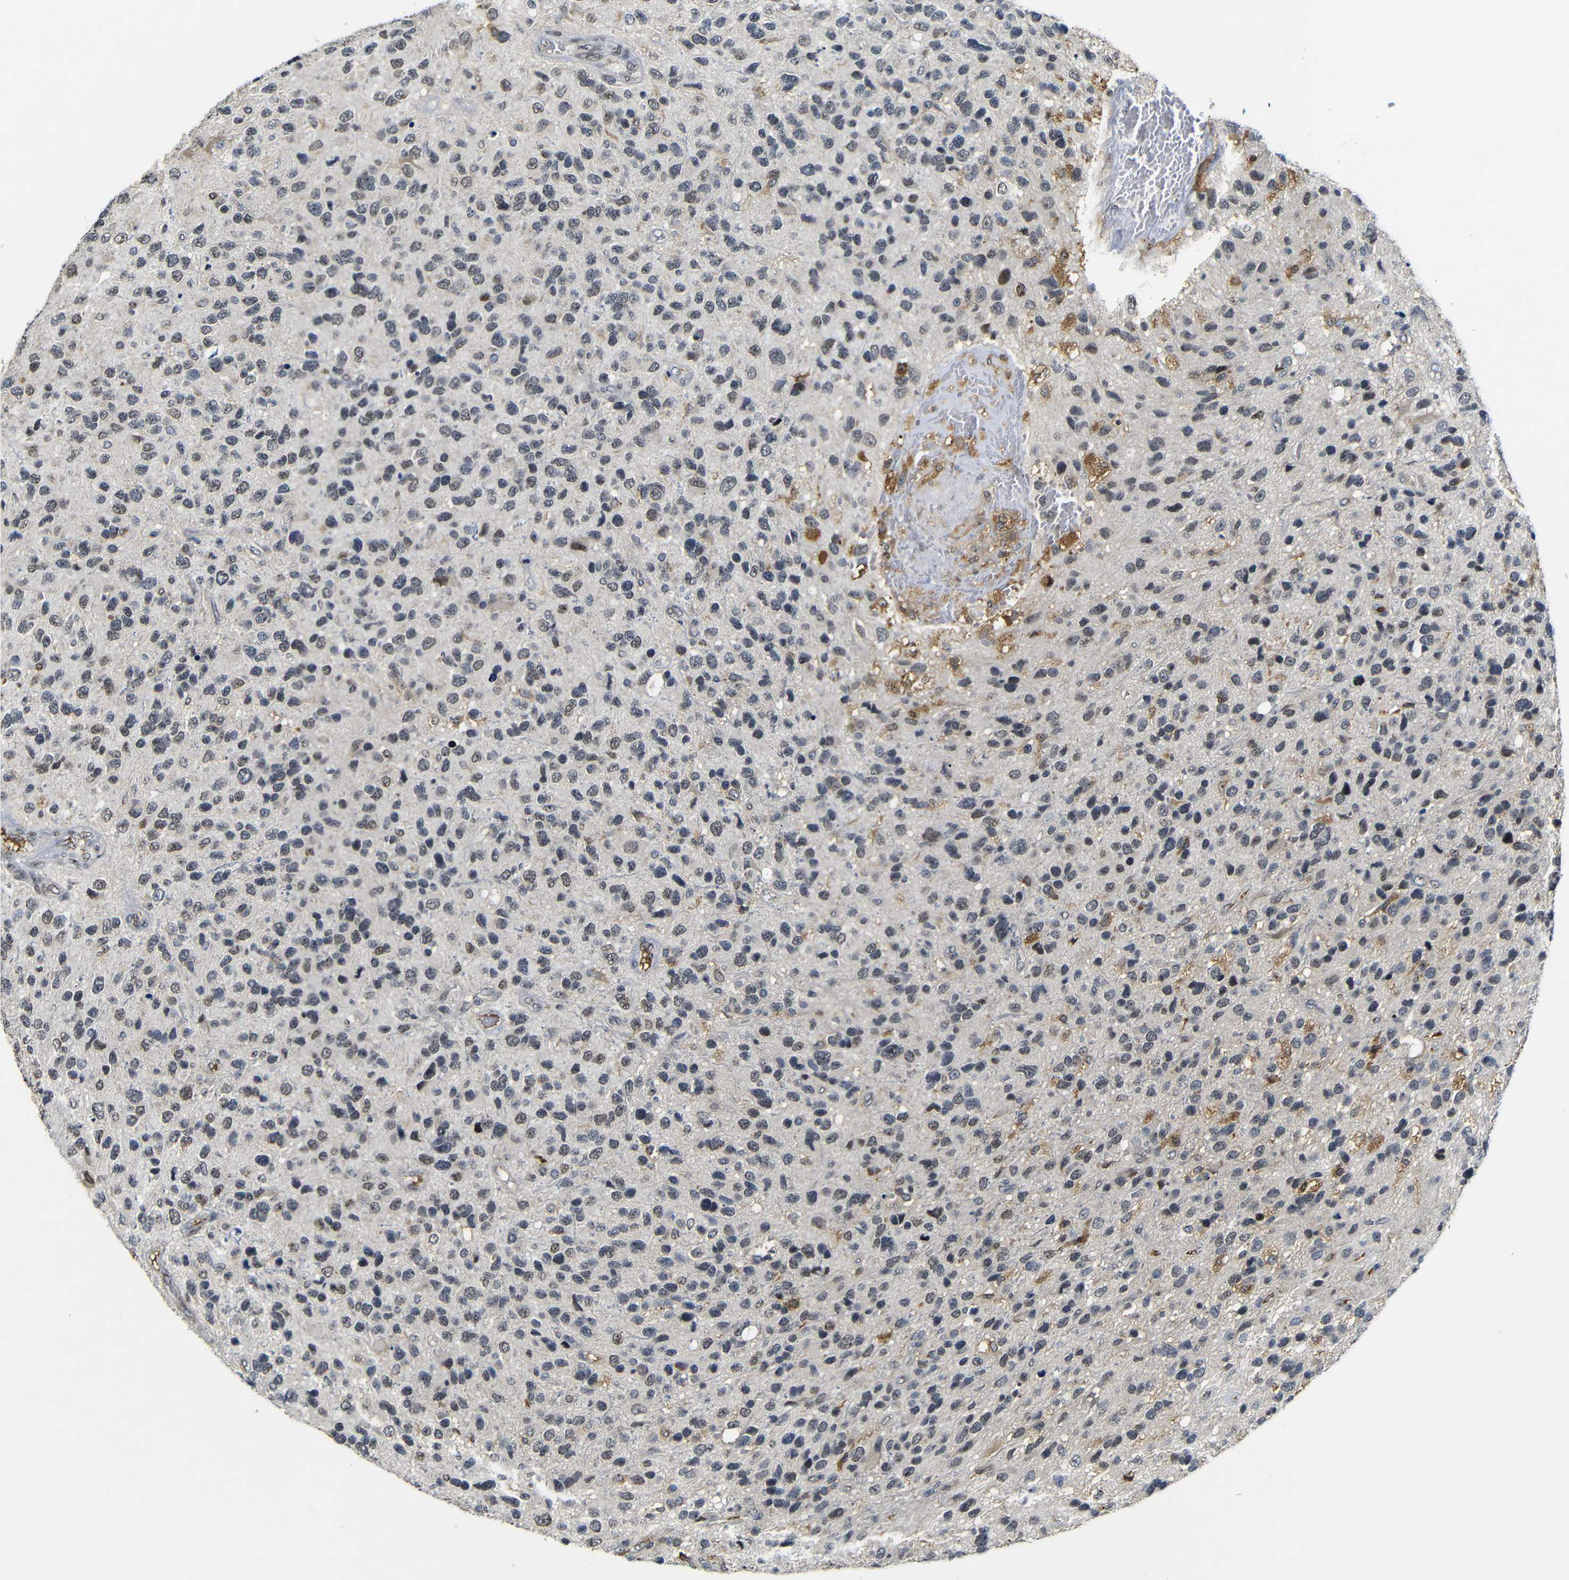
{"staining": {"intensity": "moderate", "quantity": "<25%", "location": "nuclear"}, "tissue": "glioma", "cell_type": "Tumor cells", "image_type": "cancer", "snomed": [{"axis": "morphology", "description": "Glioma, malignant, High grade"}, {"axis": "topography", "description": "Brain"}], "caption": "High-magnification brightfield microscopy of malignant glioma (high-grade) stained with DAB (brown) and counterstained with hematoxylin (blue). tumor cells exhibit moderate nuclear staining is appreciated in approximately<25% of cells. Nuclei are stained in blue.", "gene": "MYC", "patient": {"sex": "female", "age": 58}}